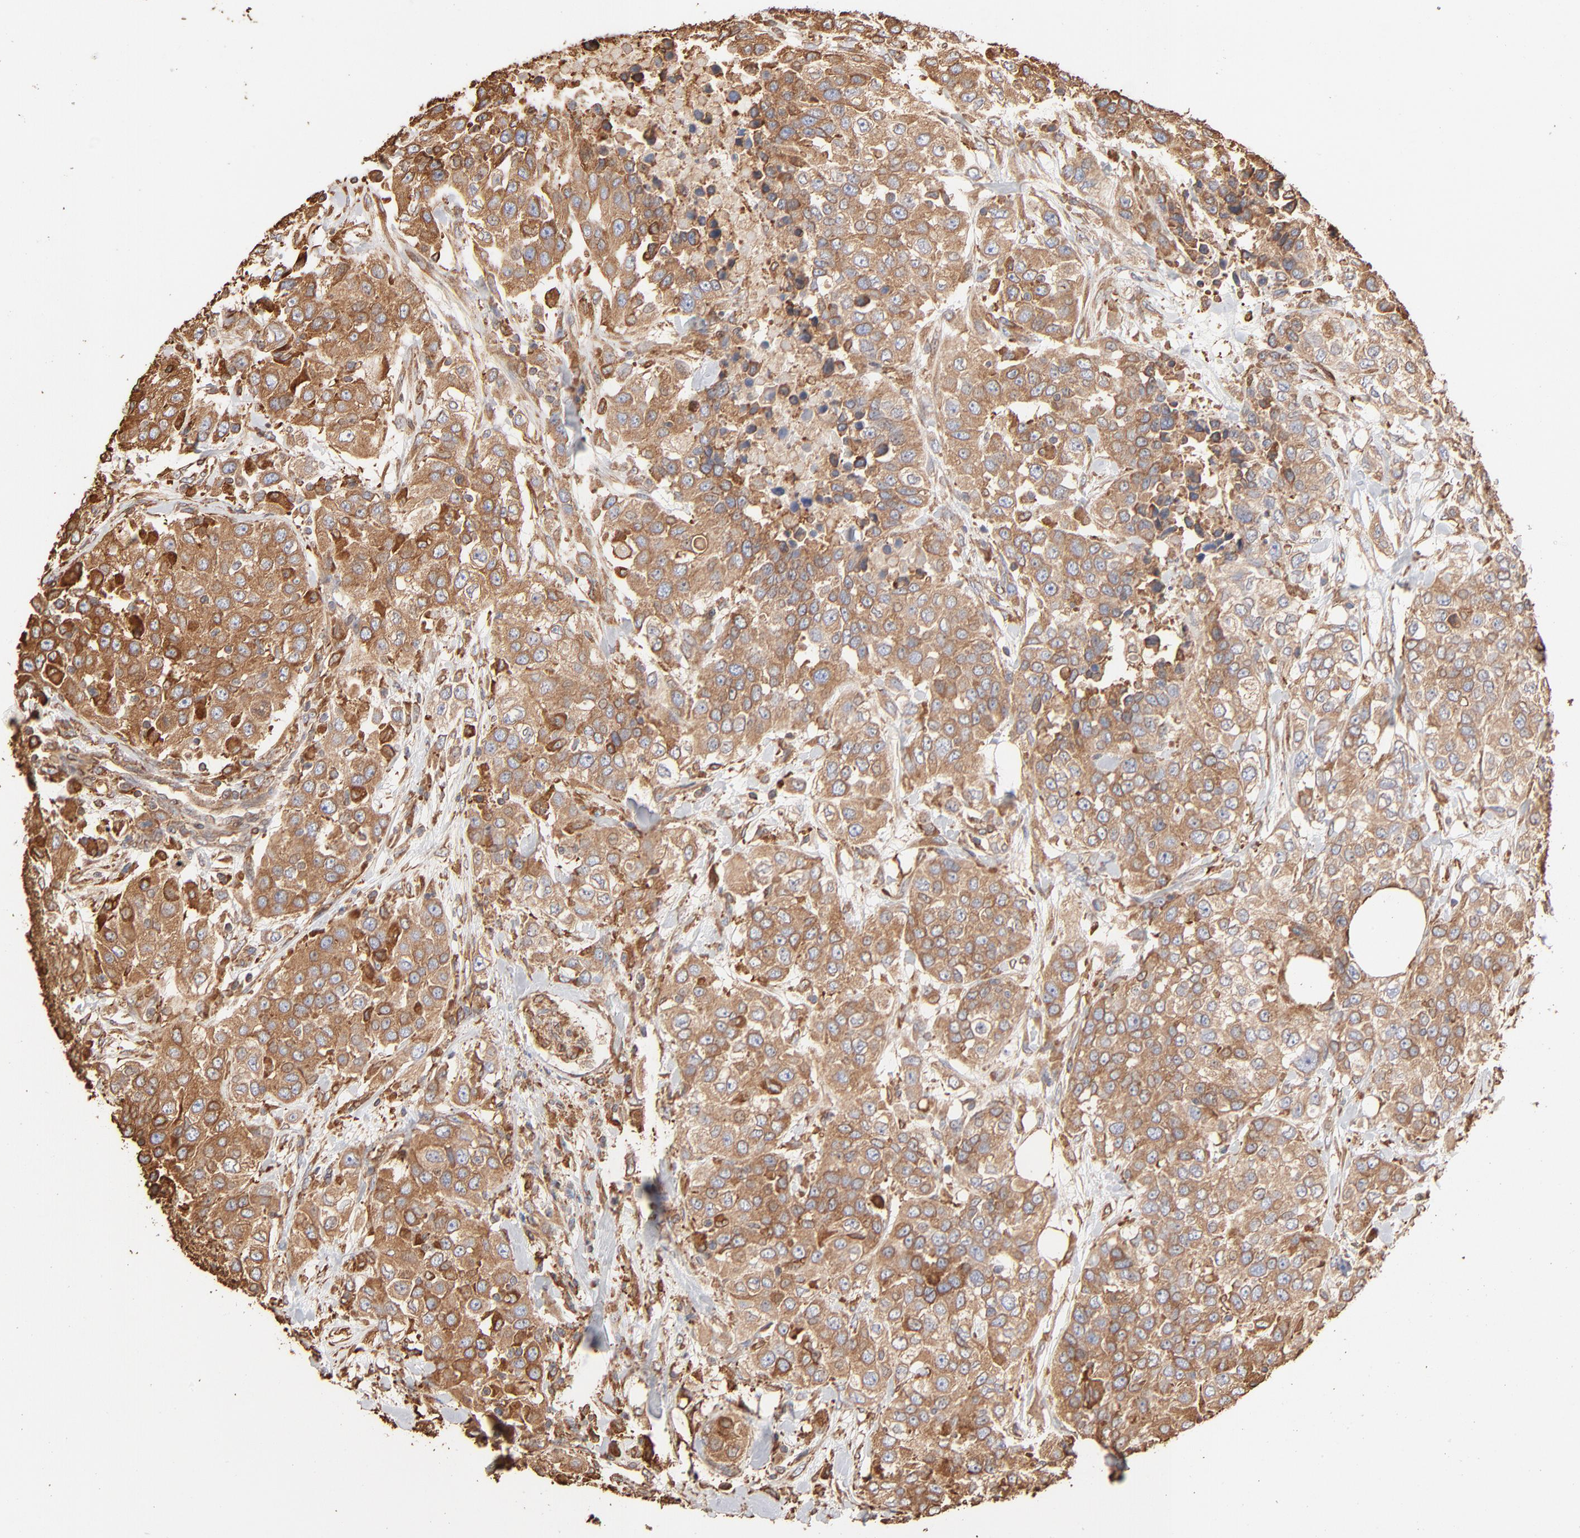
{"staining": {"intensity": "moderate", "quantity": ">75%", "location": "cytoplasmic/membranous"}, "tissue": "urothelial cancer", "cell_type": "Tumor cells", "image_type": "cancer", "snomed": [{"axis": "morphology", "description": "Urothelial carcinoma, High grade"}, {"axis": "topography", "description": "Urinary bladder"}], "caption": "Moderate cytoplasmic/membranous staining for a protein is appreciated in about >75% of tumor cells of urothelial cancer using immunohistochemistry.", "gene": "PDIA3", "patient": {"sex": "female", "age": 80}}